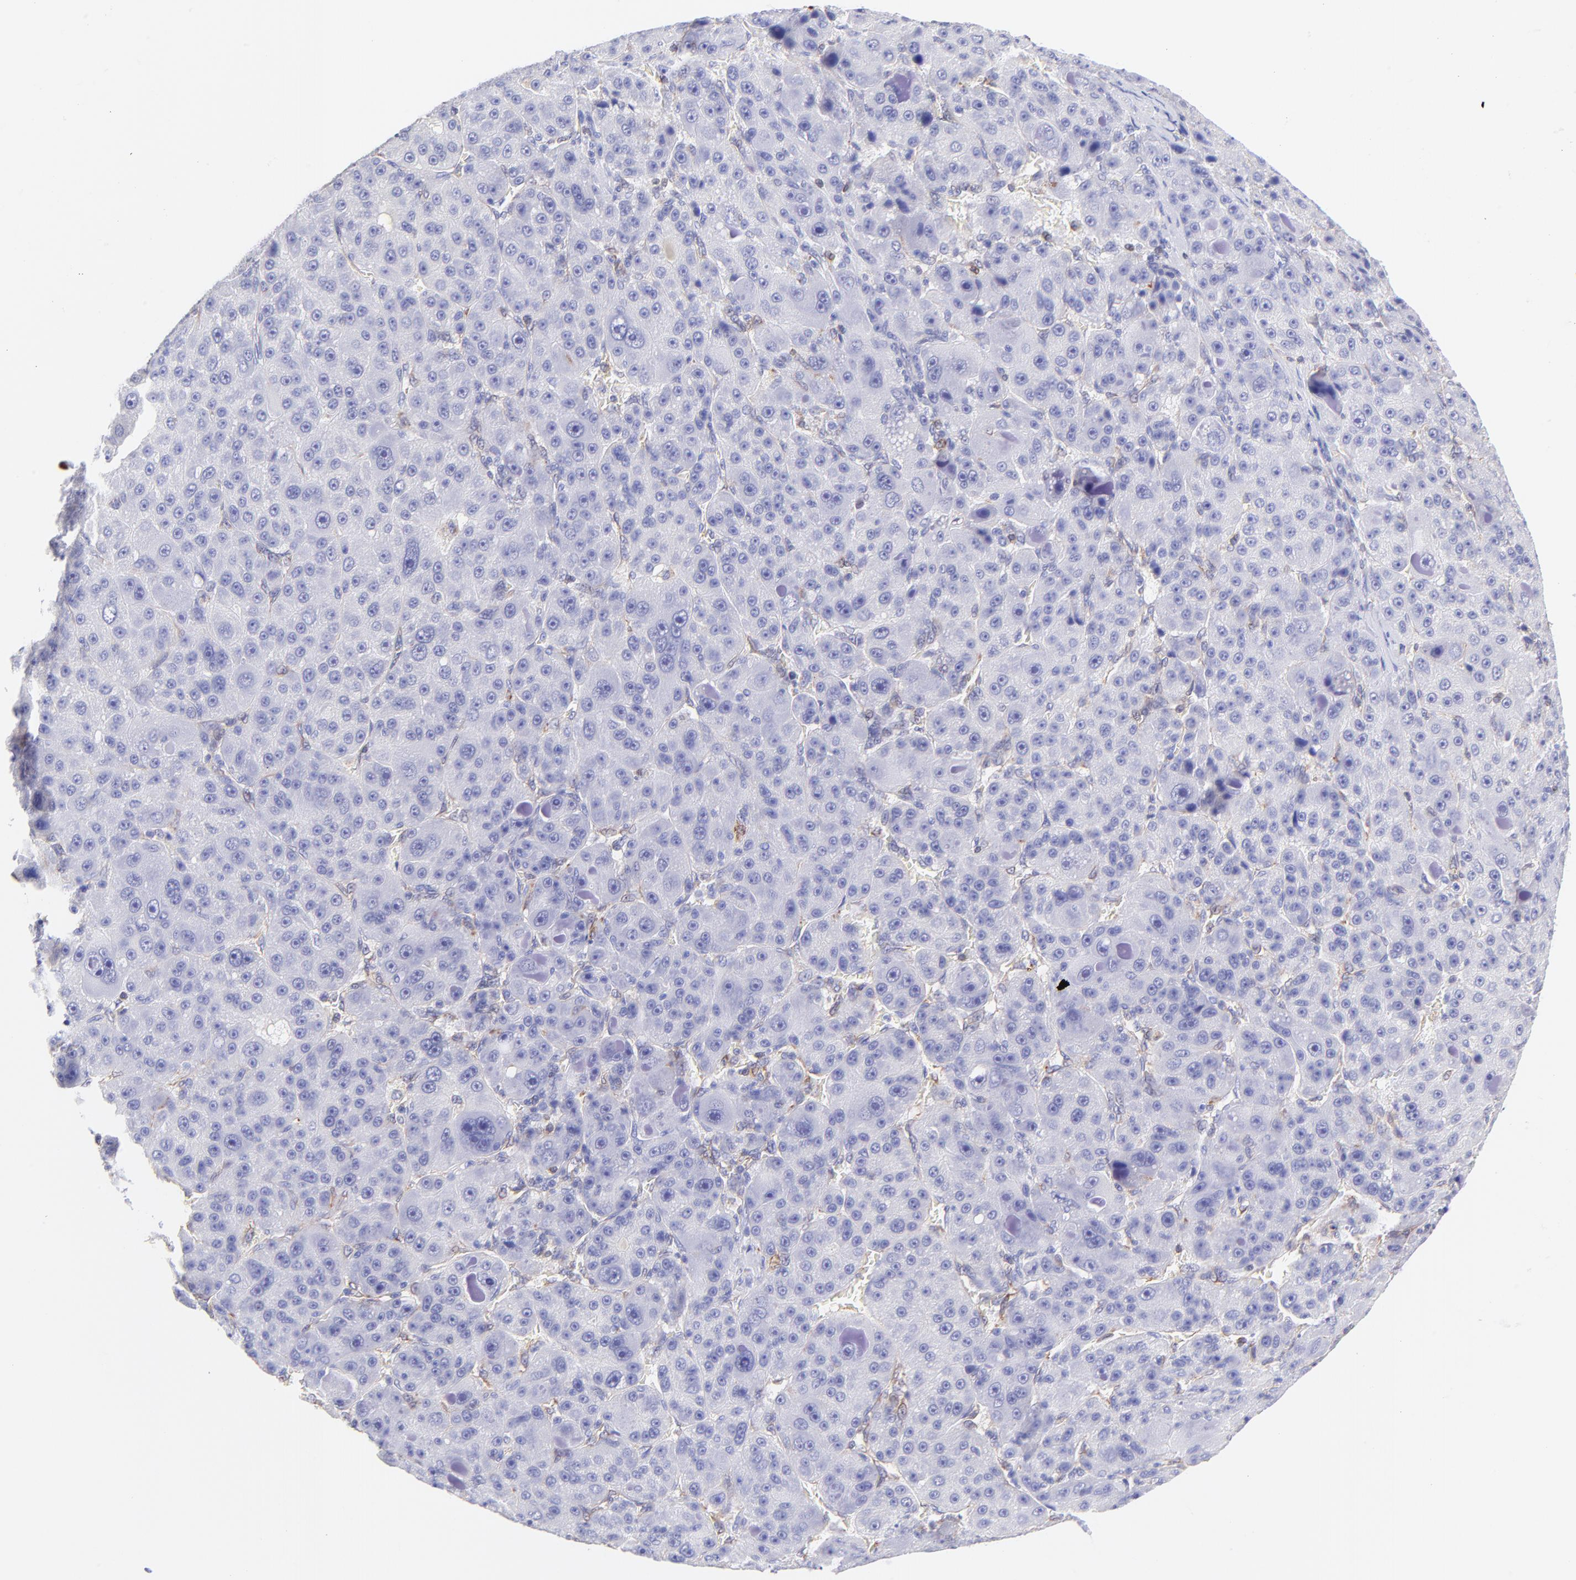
{"staining": {"intensity": "negative", "quantity": "none", "location": "none"}, "tissue": "liver cancer", "cell_type": "Tumor cells", "image_type": "cancer", "snomed": [{"axis": "morphology", "description": "Carcinoma, Hepatocellular, NOS"}, {"axis": "topography", "description": "Liver"}], "caption": "Tumor cells are negative for protein expression in human hepatocellular carcinoma (liver).", "gene": "IRAG2", "patient": {"sex": "male", "age": 76}}